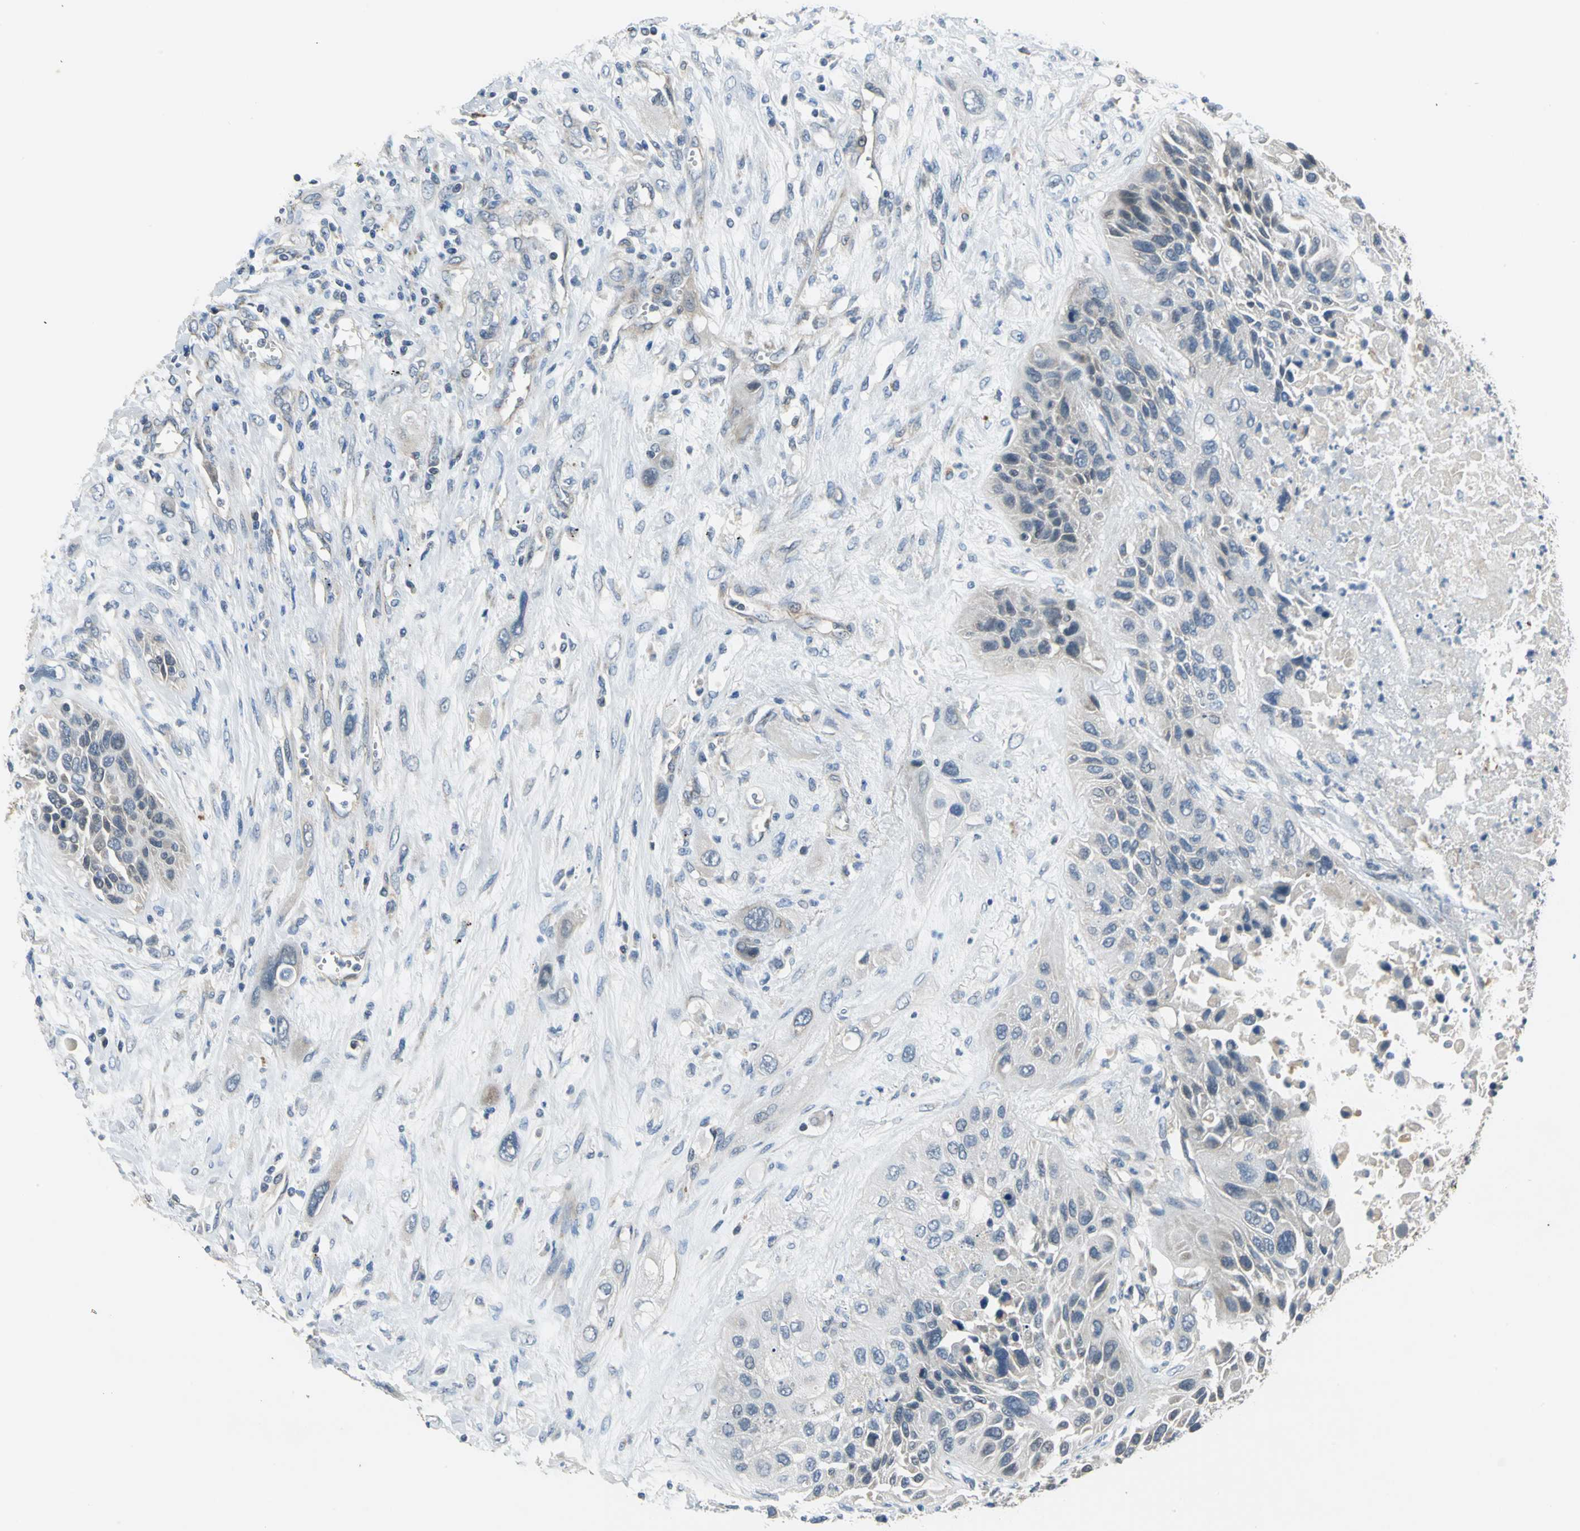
{"staining": {"intensity": "negative", "quantity": "none", "location": "none"}, "tissue": "lung cancer", "cell_type": "Tumor cells", "image_type": "cancer", "snomed": [{"axis": "morphology", "description": "Squamous cell carcinoma, NOS"}, {"axis": "topography", "description": "Lung"}], "caption": "Image shows no significant protein positivity in tumor cells of lung squamous cell carcinoma.", "gene": "TRAK1", "patient": {"sex": "female", "age": 76}}